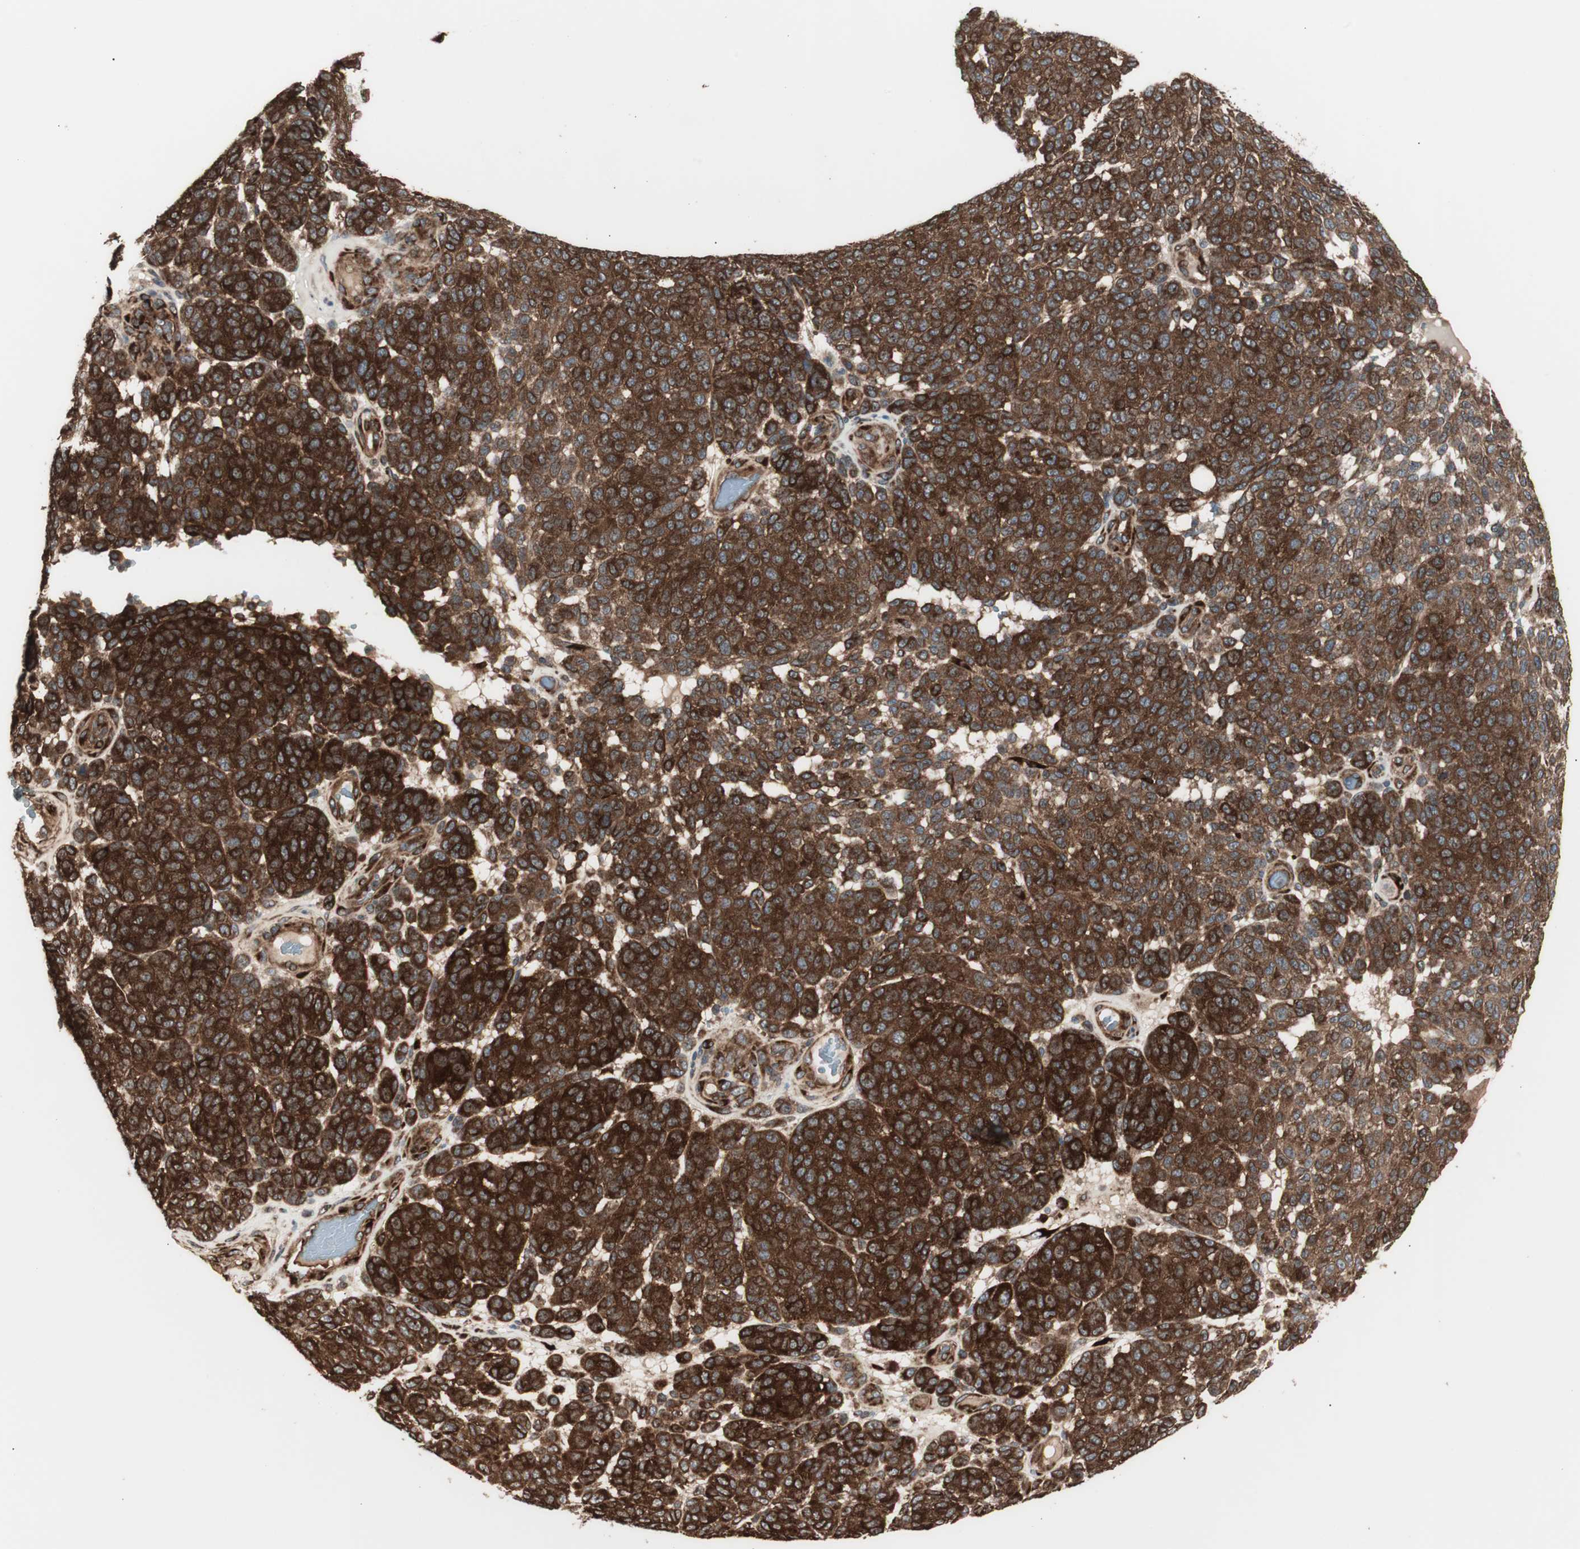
{"staining": {"intensity": "strong", "quantity": ">75%", "location": "cytoplasmic/membranous"}, "tissue": "melanoma", "cell_type": "Tumor cells", "image_type": "cancer", "snomed": [{"axis": "morphology", "description": "Malignant melanoma, NOS"}, {"axis": "topography", "description": "Skin"}], "caption": "The photomicrograph displays staining of melanoma, revealing strong cytoplasmic/membranous protein staining (brown color) within tumor cells. The protein is stained brown, and the nuclei are stained in blue (DAB (3,3'-diaminobenzidine) IHC with brightfield microscopy, high magnification).", "gene": "LZTS1", "patient": {"sex": "male", "age": 59}}